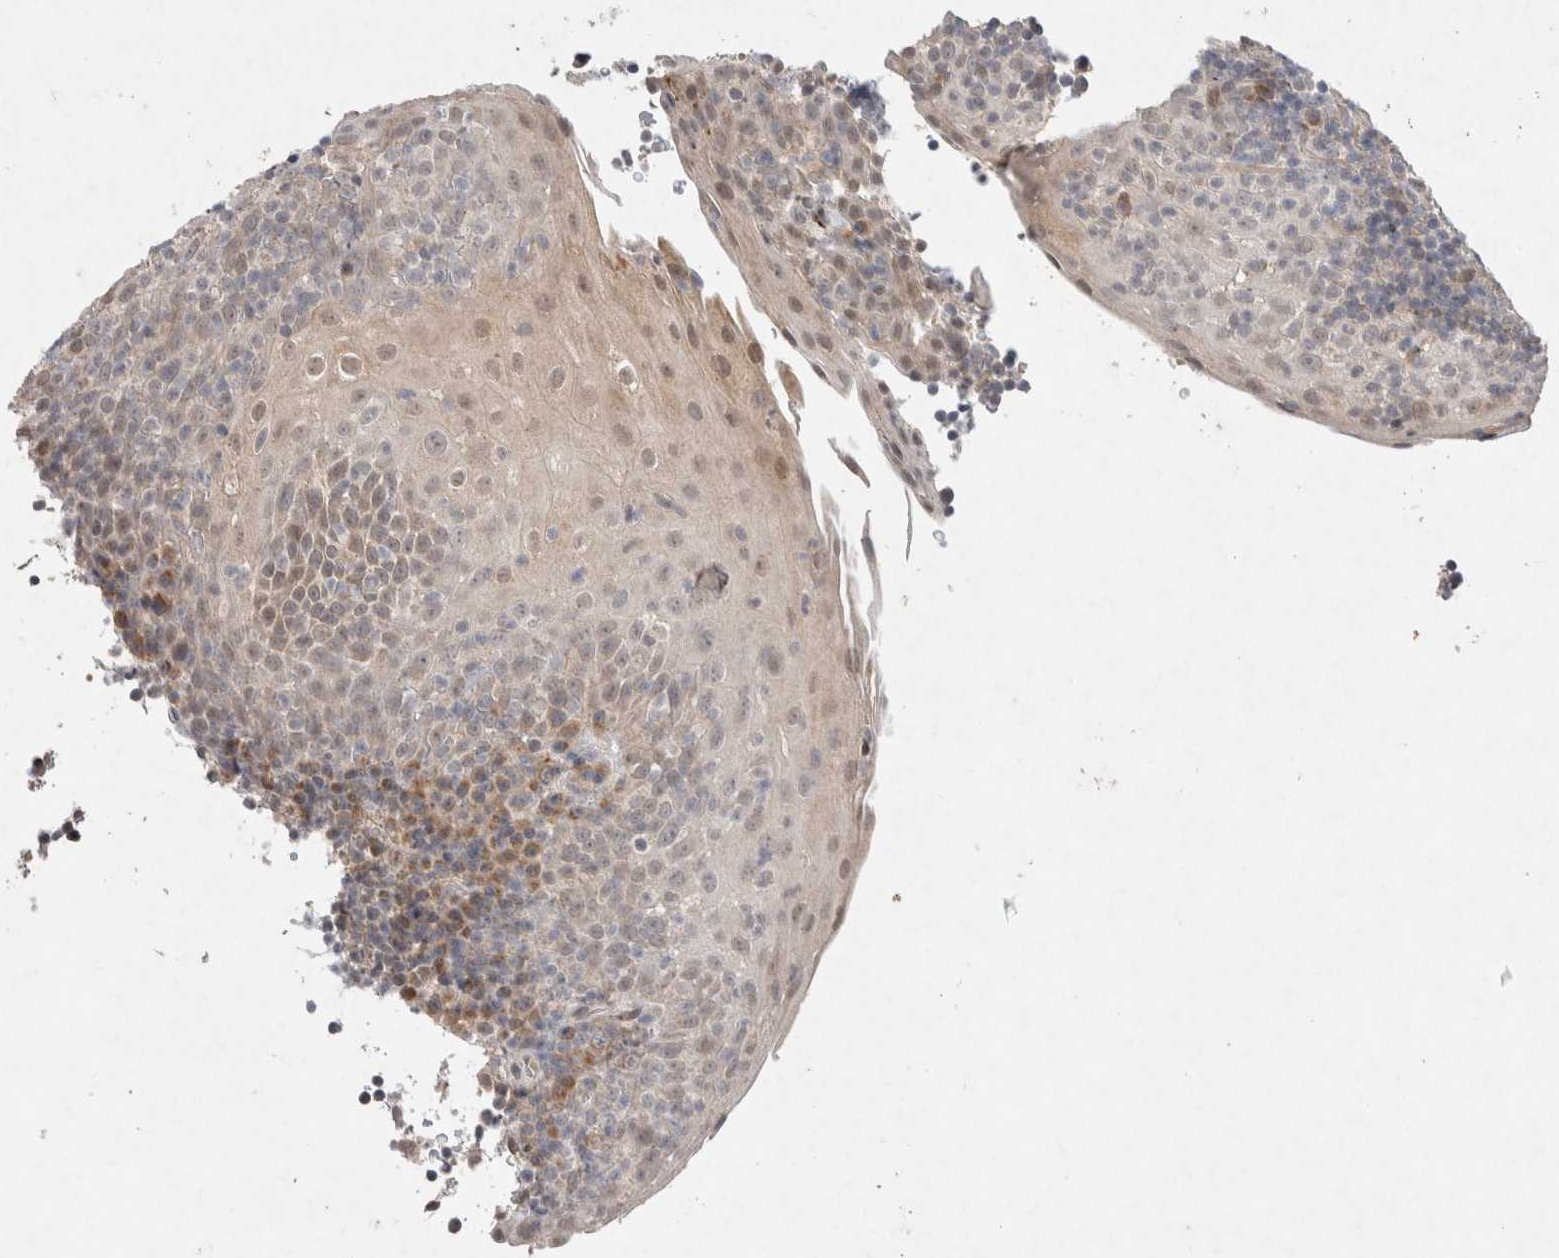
{"staining": {"intensity": "weak", "quantity": "<25%", "location": "cytoplasmic/membranous"}, "tissue": "tonsil", "cell_type": "Germinal center cells", "image_type": "normal", "snomed": [{"axis": "morphology", "description": "Normal tissue, NOS"}, {"axis": "topography", "description": "Tonsil"}], "caption": "Immunohistochemistry (IHC) photomicrograph of unremarkable tonsil: tonsil stained with DAB exhibits no significant protein staining in germinal center cells. (Immunohistochemistry, brightfield microscopy, high magnification).", "gene": "CMTM4", "patient": {"sex": "male", "age": 37}}